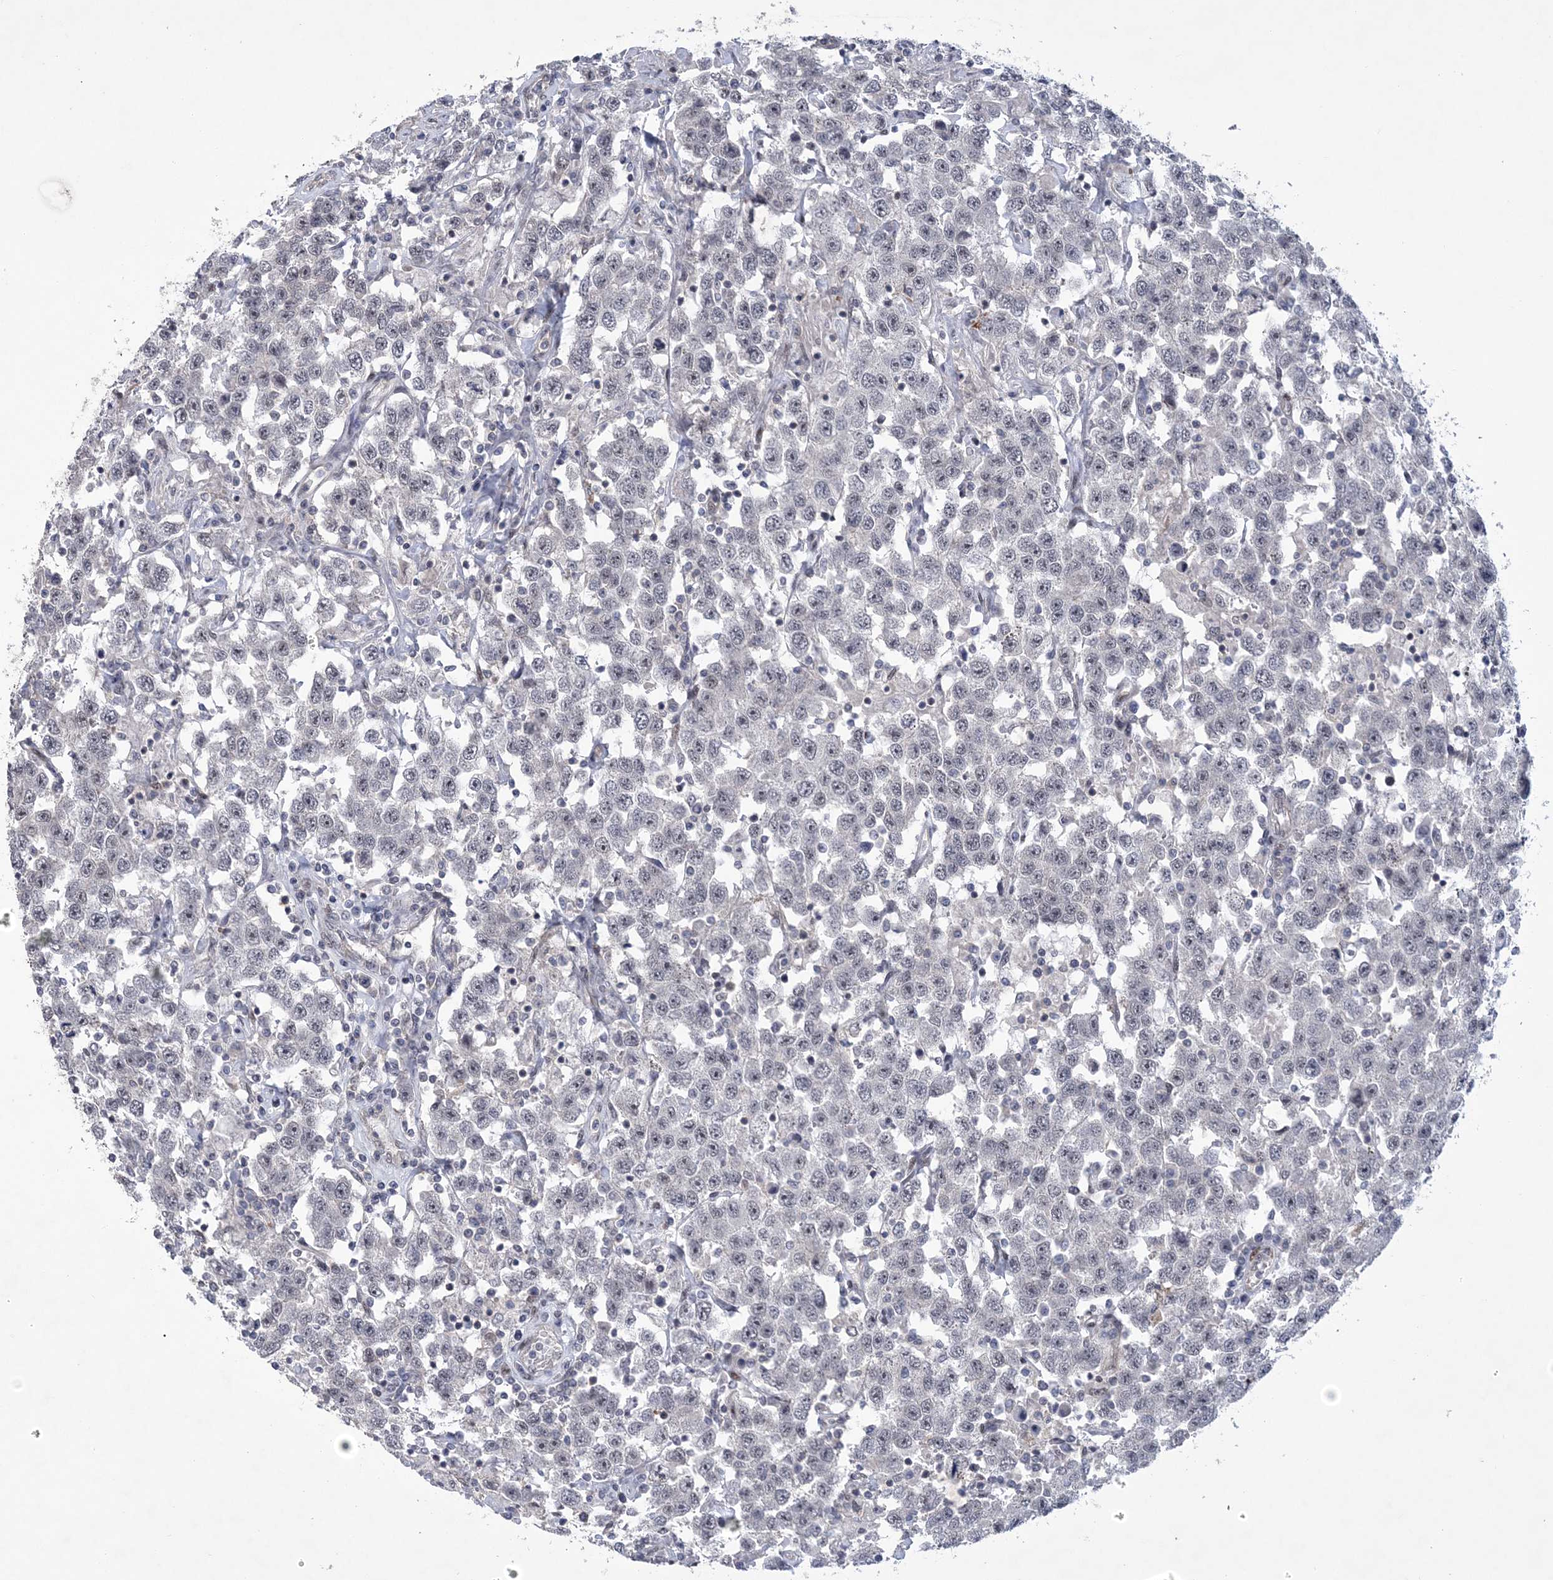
{"staining": {"intensity": "negative", "quantity": "none", "location": "none"}, "tissue": "testis cancer", "cell_type": "Tumor cells", "image_type": "cancer", "snomed": [{"axis": "morphology", "description": "Seminoma, NOS"}, {"axis": "topography", "description": "Testis"}], "caption": "This is an IHC histopathology image of human testis cancer. There is no expression in tumor cells.", "gene": "HOMEZ", "patient": {"sex": "male", "age": 41}}